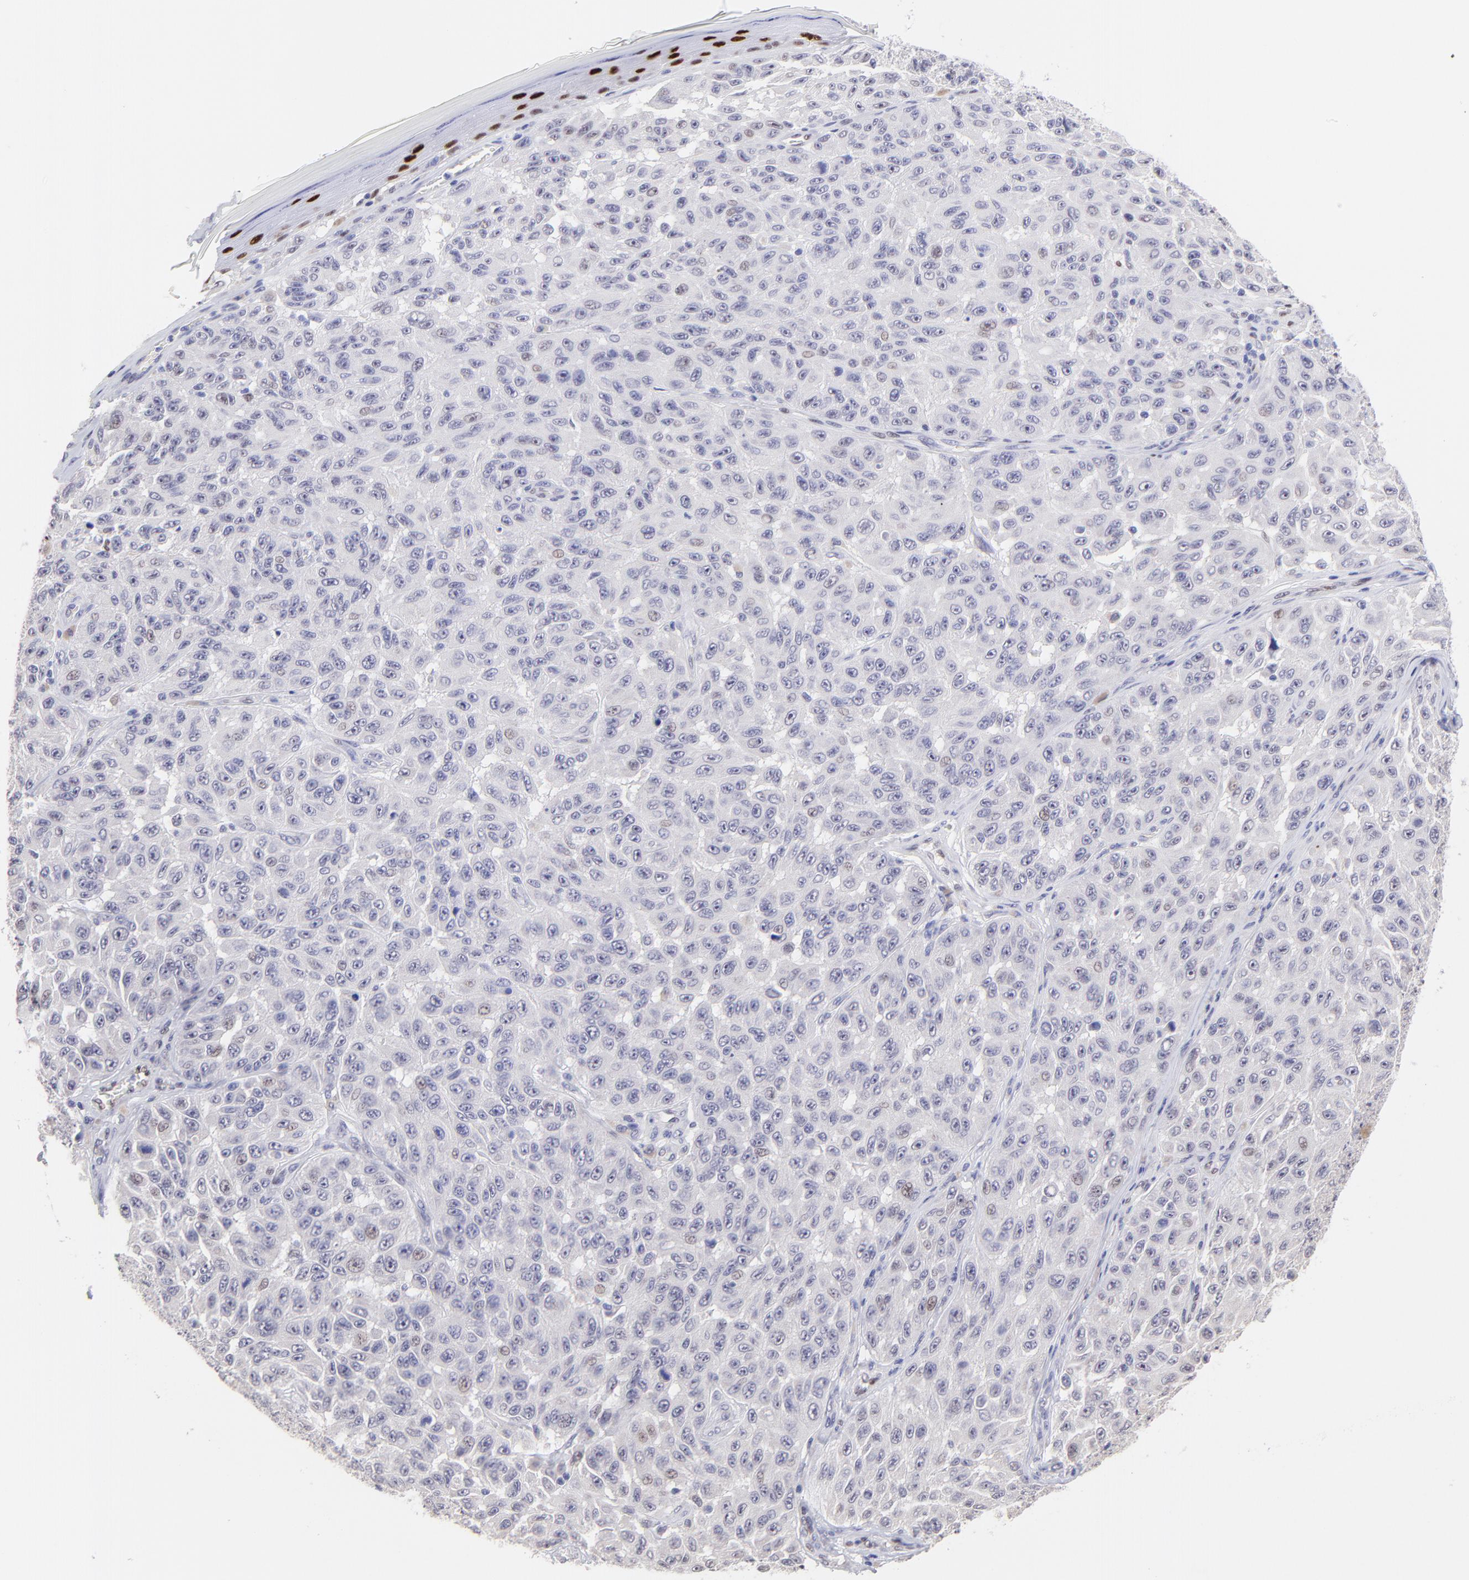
{"staining": {"intensity": "weak", "quantity": "<25%", "location": "nuclear"}, "tissue": "melanoma", "cell_type": "Tumor cells", "image_type": "cancer", "snomed": [{"axis": "morphology", "description": "Malignant melanoma, NOS"}, {"axis": "topography", "description": "Skin"}], "caption": "An immunohistochemistry (IHC) image of melanoma is shown. There is no staining in tumor cells of melanoma.", "gene": "KLF4", "patient": {"sex": "male", "age": 30}}